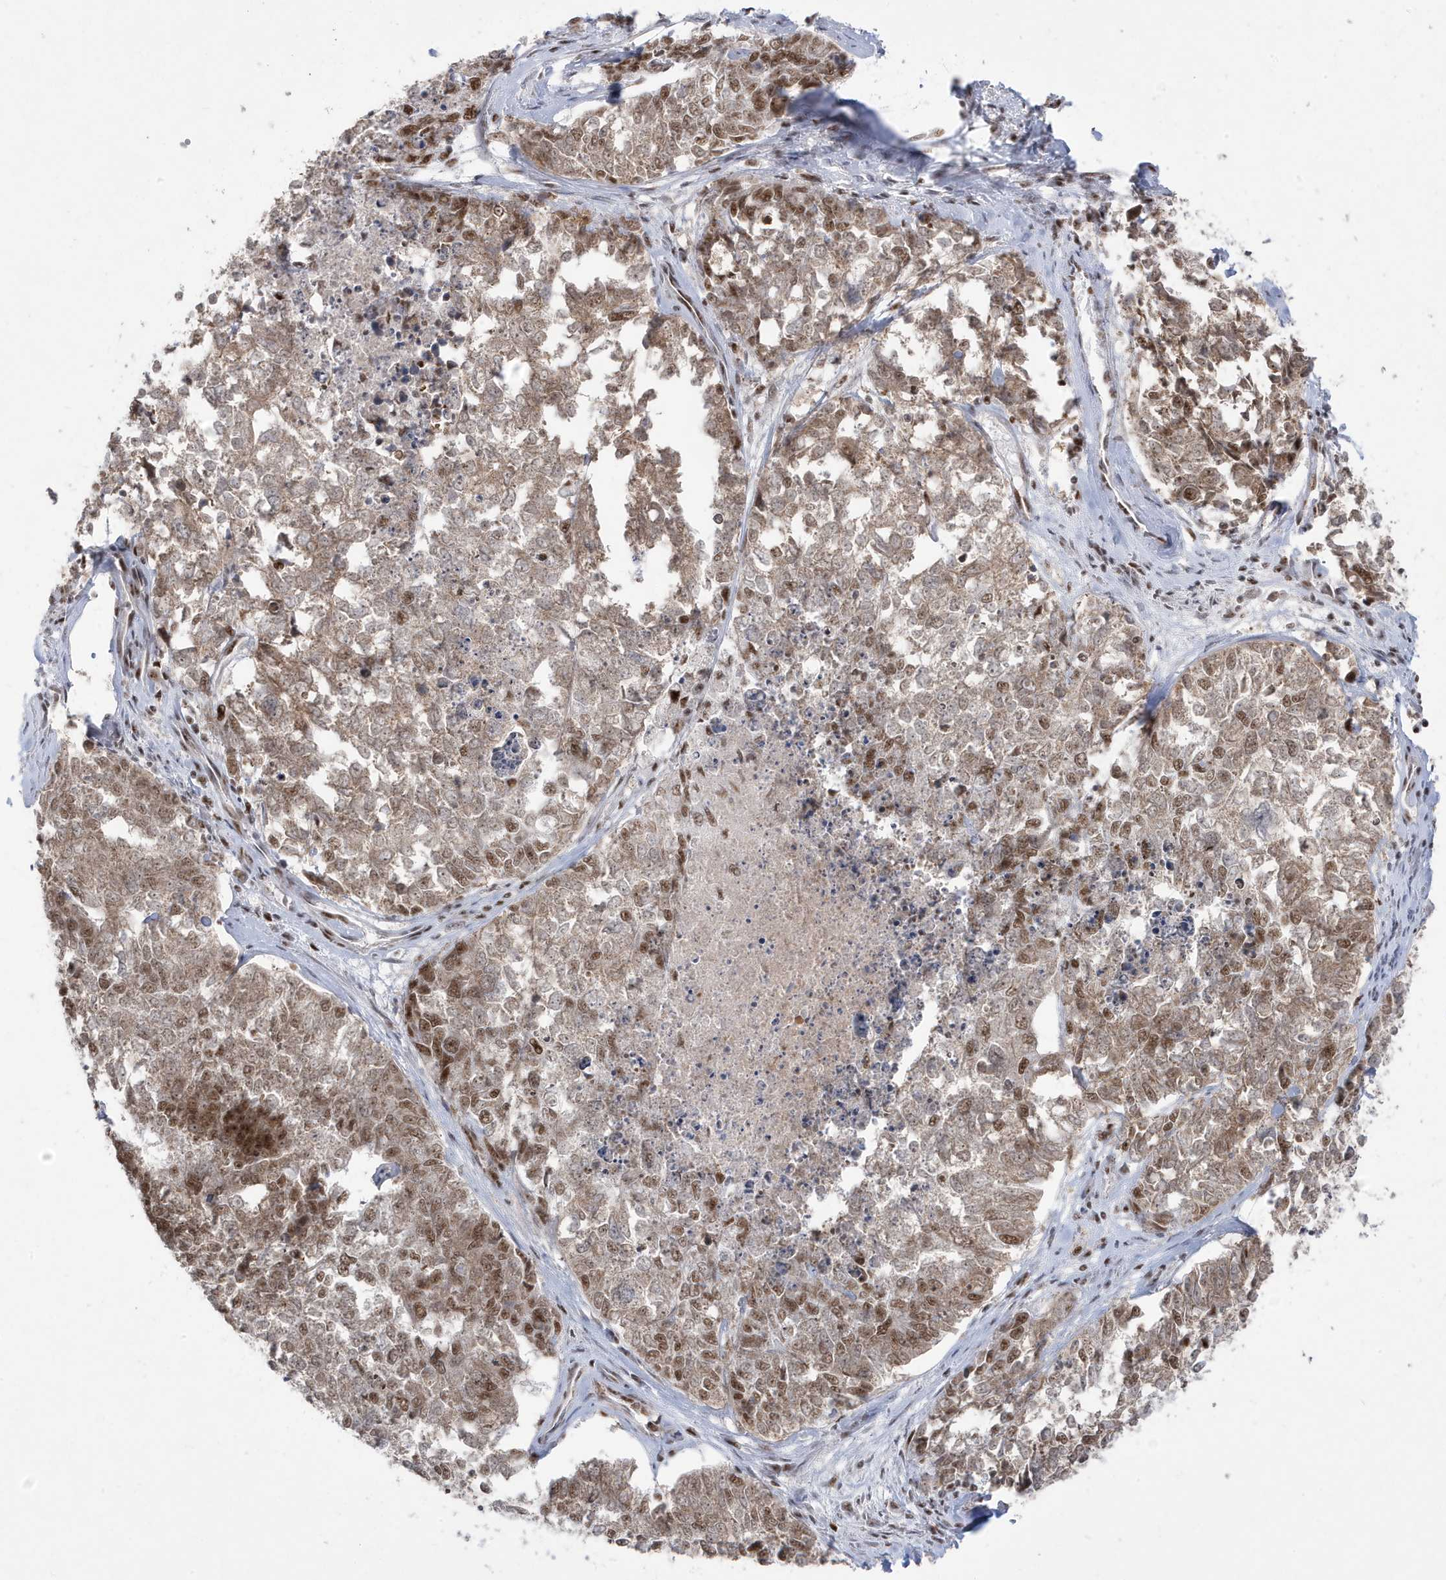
{"staining": {"intensity": "moderate", "quantity": ">75%", "location": "nuclear"}, "tissue": "cervical cancer", "cell_type": "Tumor cells", "image_type": "cancer", "snomed": [{"axis": "morphology", "description": "Squamous cell carcinoma, NOS"}, {"axis": "topography", "description": "Cervix"}], "caption": "Immunohistochemistry of human cervical cancer (squamous cell carcinoma) reveals medium levels of moderate nuclear expression in approximately >75% of tumor cells.", "gene": "MTREX", "patient": {"sex": "female", "age": 63}}